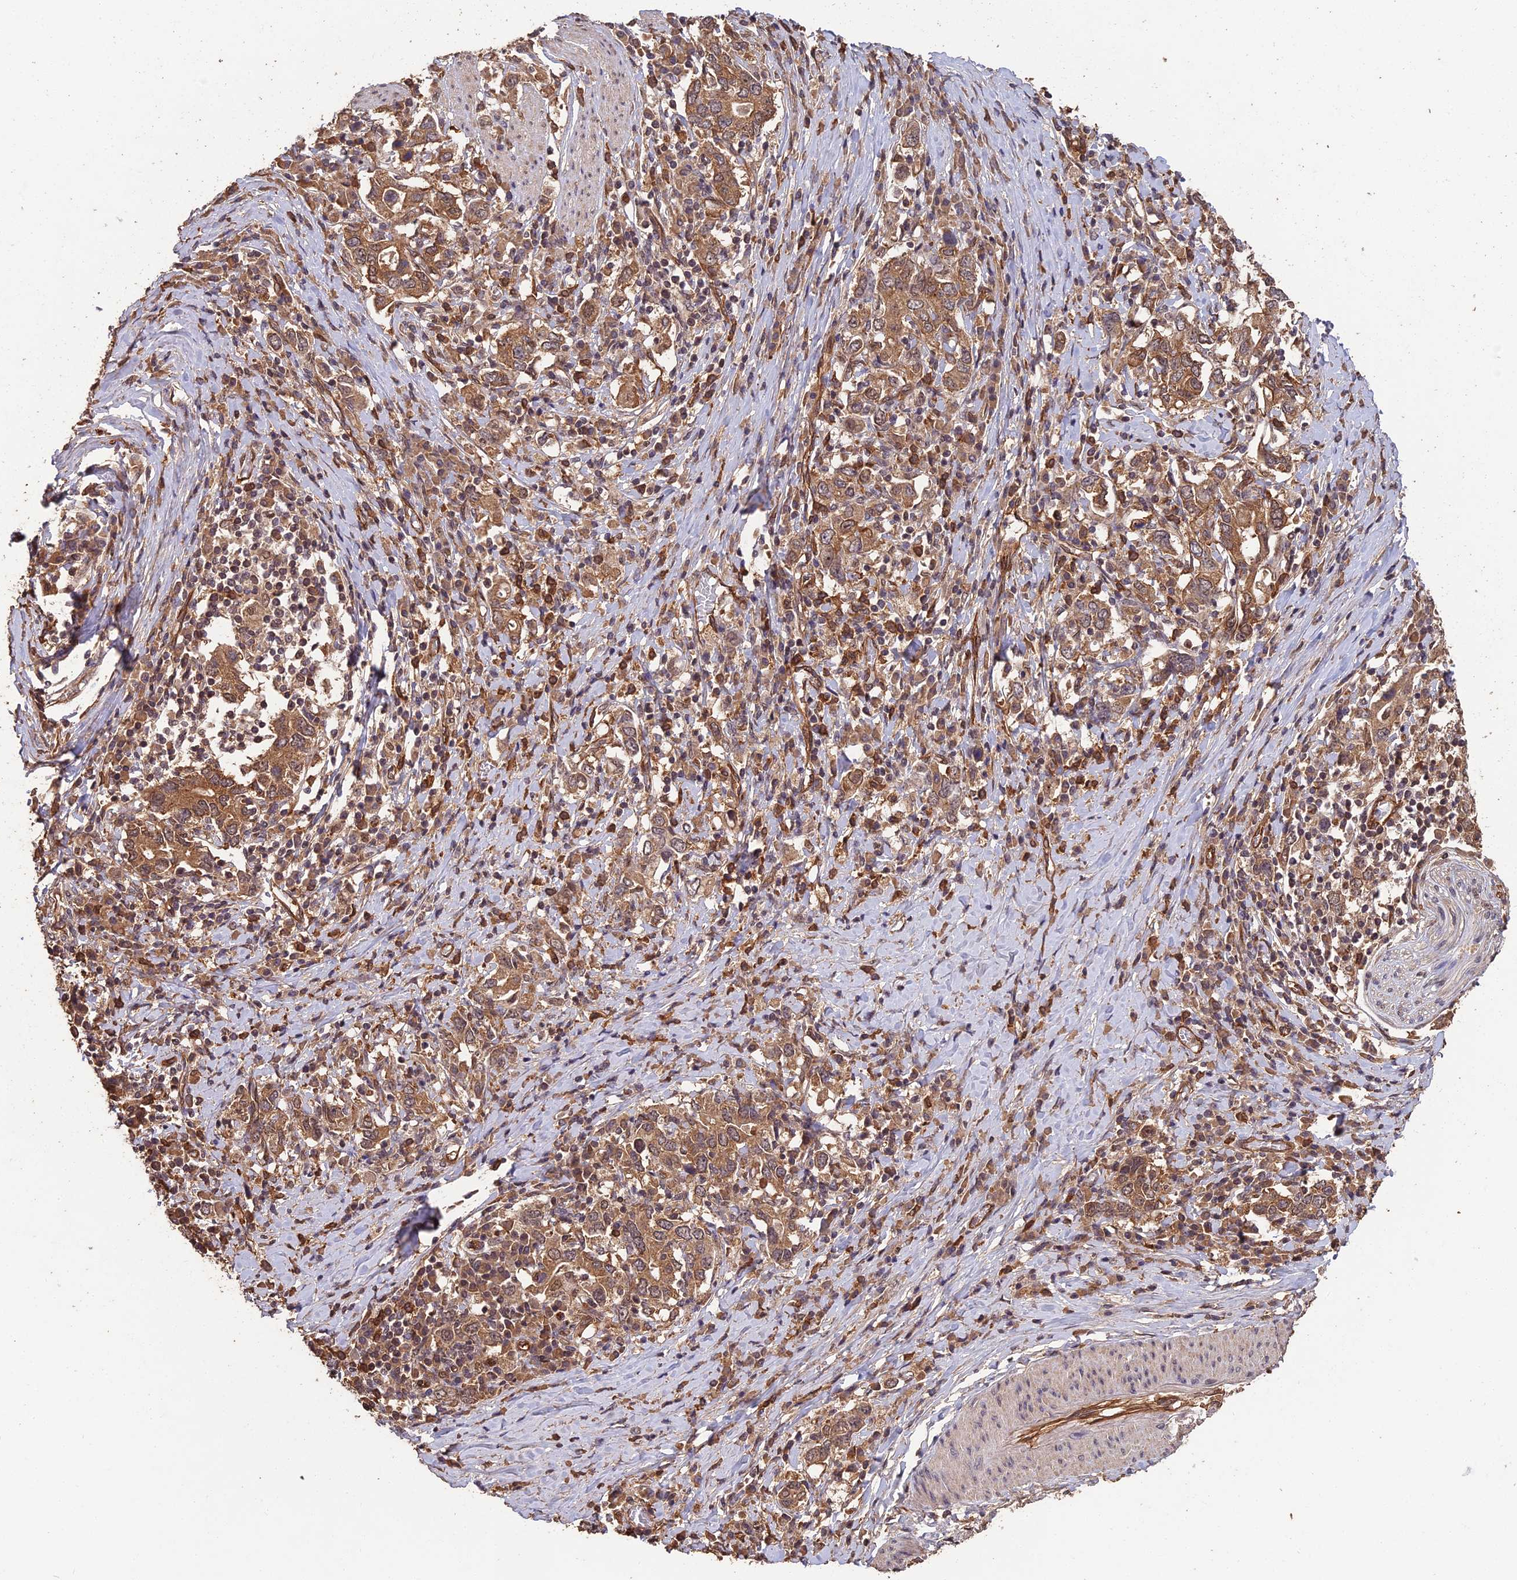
{"staining": {"intensity": "moderate", "quantity": ">75%", "location": "cytoplasmic/membranous"}, "tissue": "stomach cancer", "cell_type": "Tumor cells", "image_type": "cancer", "snomed": [{"axis": "morphology", "description": "Adenocarcinoma, NOS"}, {"axis": "topography", "description": "Stomach, upper"}, {"axis": "topography", "description": "Stomach"}], "caption": "A histopathology image showing moderate cytoplasmic/membranous staining in about >75% of tumor cells in stomach cancer (adenocarcinoma), as visualized by brown immunohistochemical staining.", "gene": "RALGAPA2", "patient": {"sex": "male", "age": 62}}